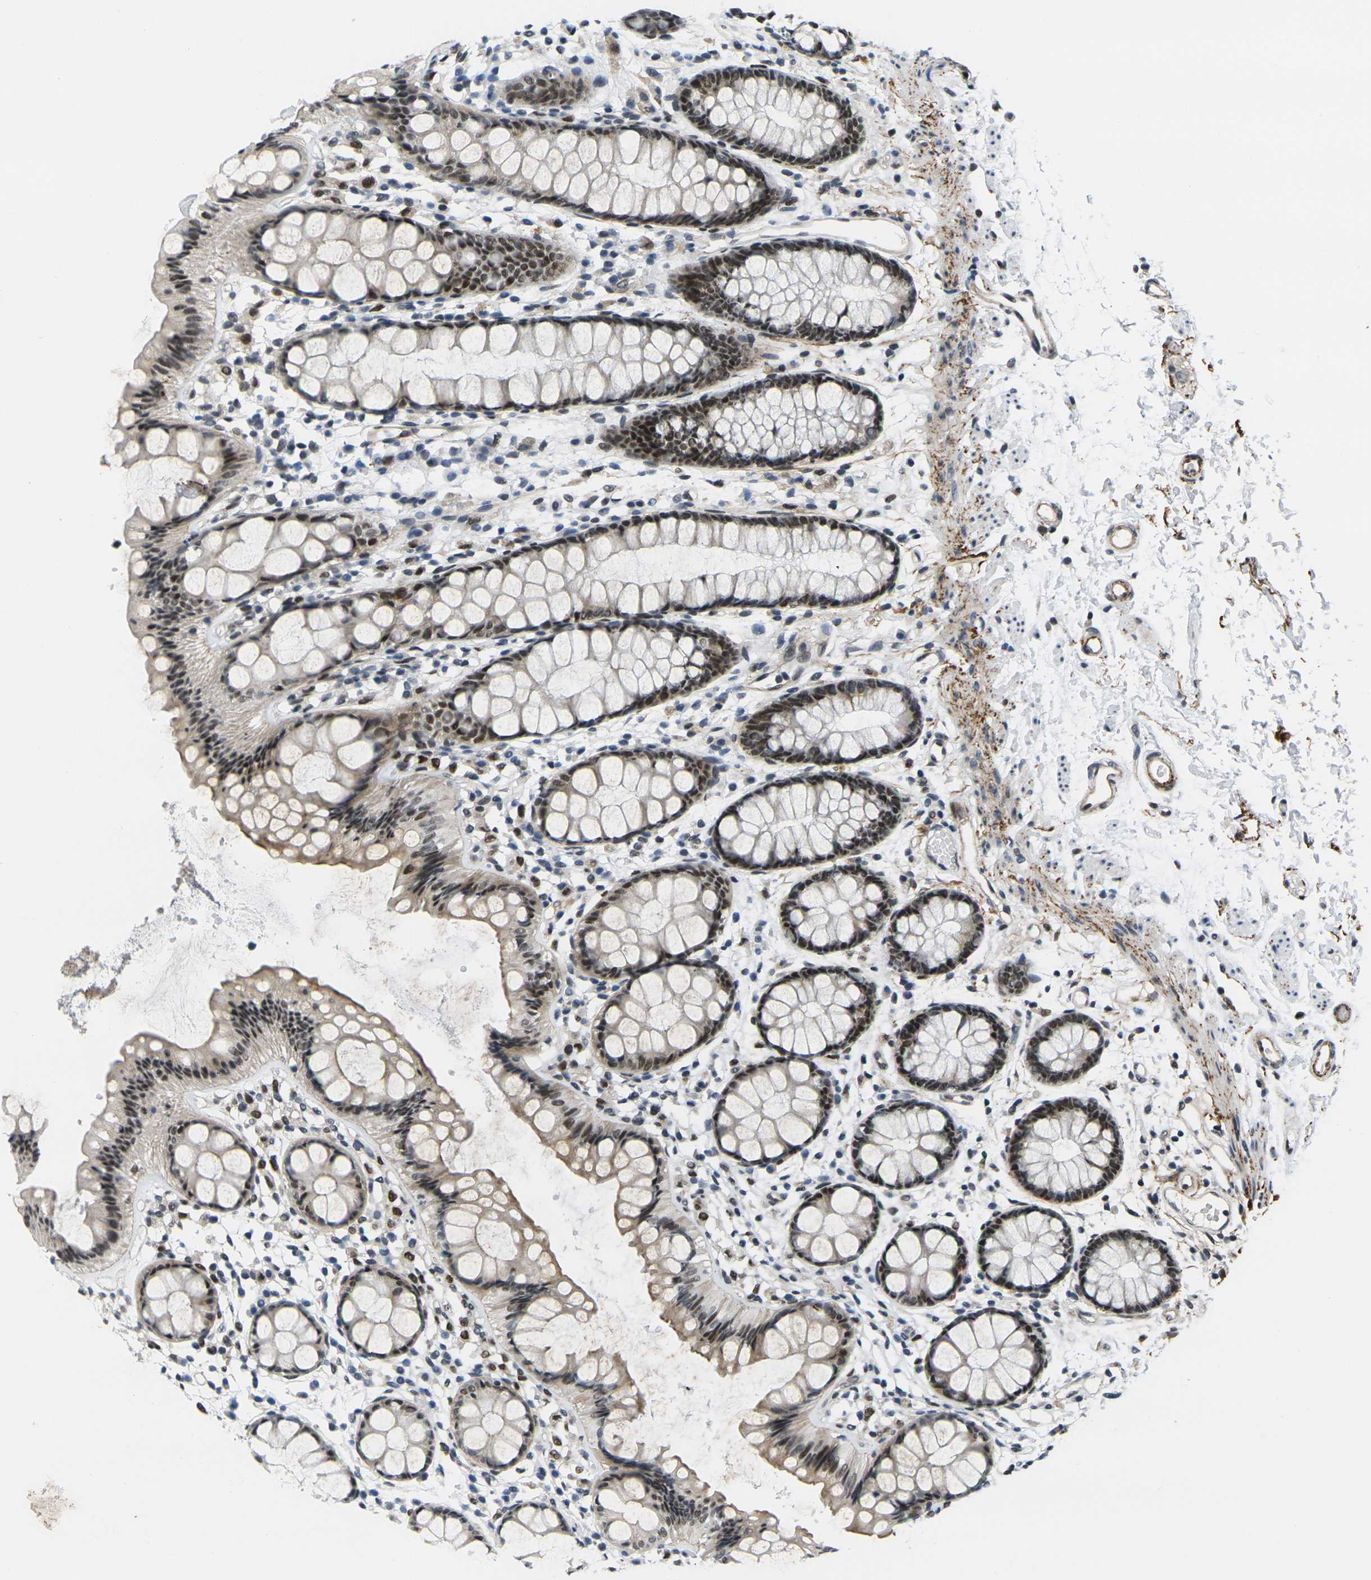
{"staining": {"intensity": "strong", "quantity": ">75%", "location": "nuclear"}, "tissue": "rectum", "cell_type": "Glandular cells", "image_type": "normal", "snomed": [{"axis": "morphology", "description": "Normal tissue, NOS"}, {"axis": "topography", "description": "Rectum"}], "caption": "Immunohistochemical staining of normal human rectum displays strong nuclear protein positivity in approximately >75% of glandular cells. Immunohistochemistry (ihc) stains the protein in brown and the nuclei are stained blue.", "gene": "RBM7", "patient": {"sex": "female", "age": 66}}